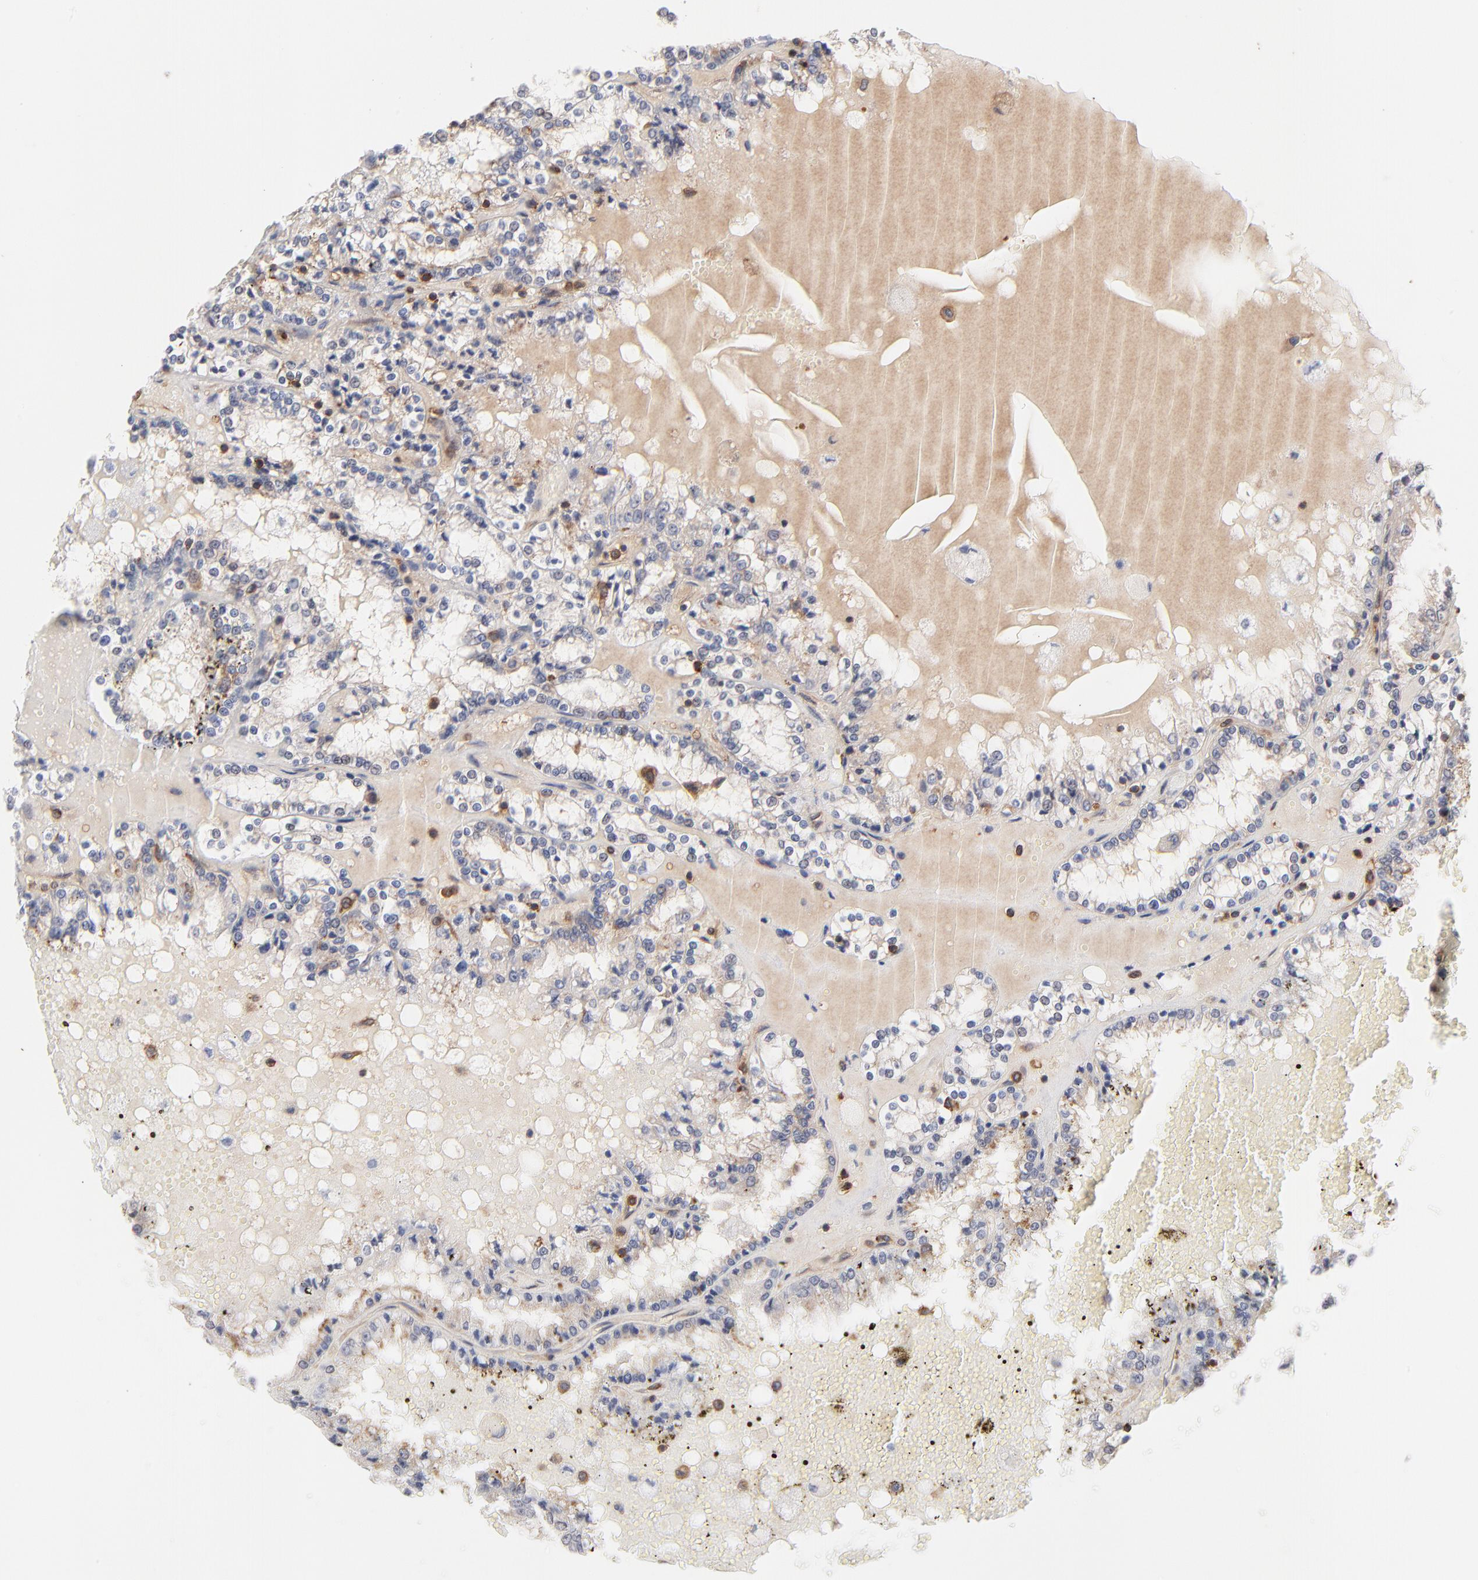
{"staining": {"intensity": "weak", "quantity": "<25%", "location": "cytoplasmic/membranous"}, "tissue": "renal cancer", "cell_type": "Tumor cells", "image_type": "cancer", "snomed": [{"axis": "morphology", "description": "Adenocarcinoma, NOS"}, {"axis": "topography", "description": "Kidney"}], "caption": "IHC image of neoplastic tissue: human adenocarcinoma (renal) stained with DAB (3,3'-diaminobenzidine) reveals no significant protein staining in tumor cells.", "gene": "WIPF1", "patient": {"sex": "female", "age": 56}}